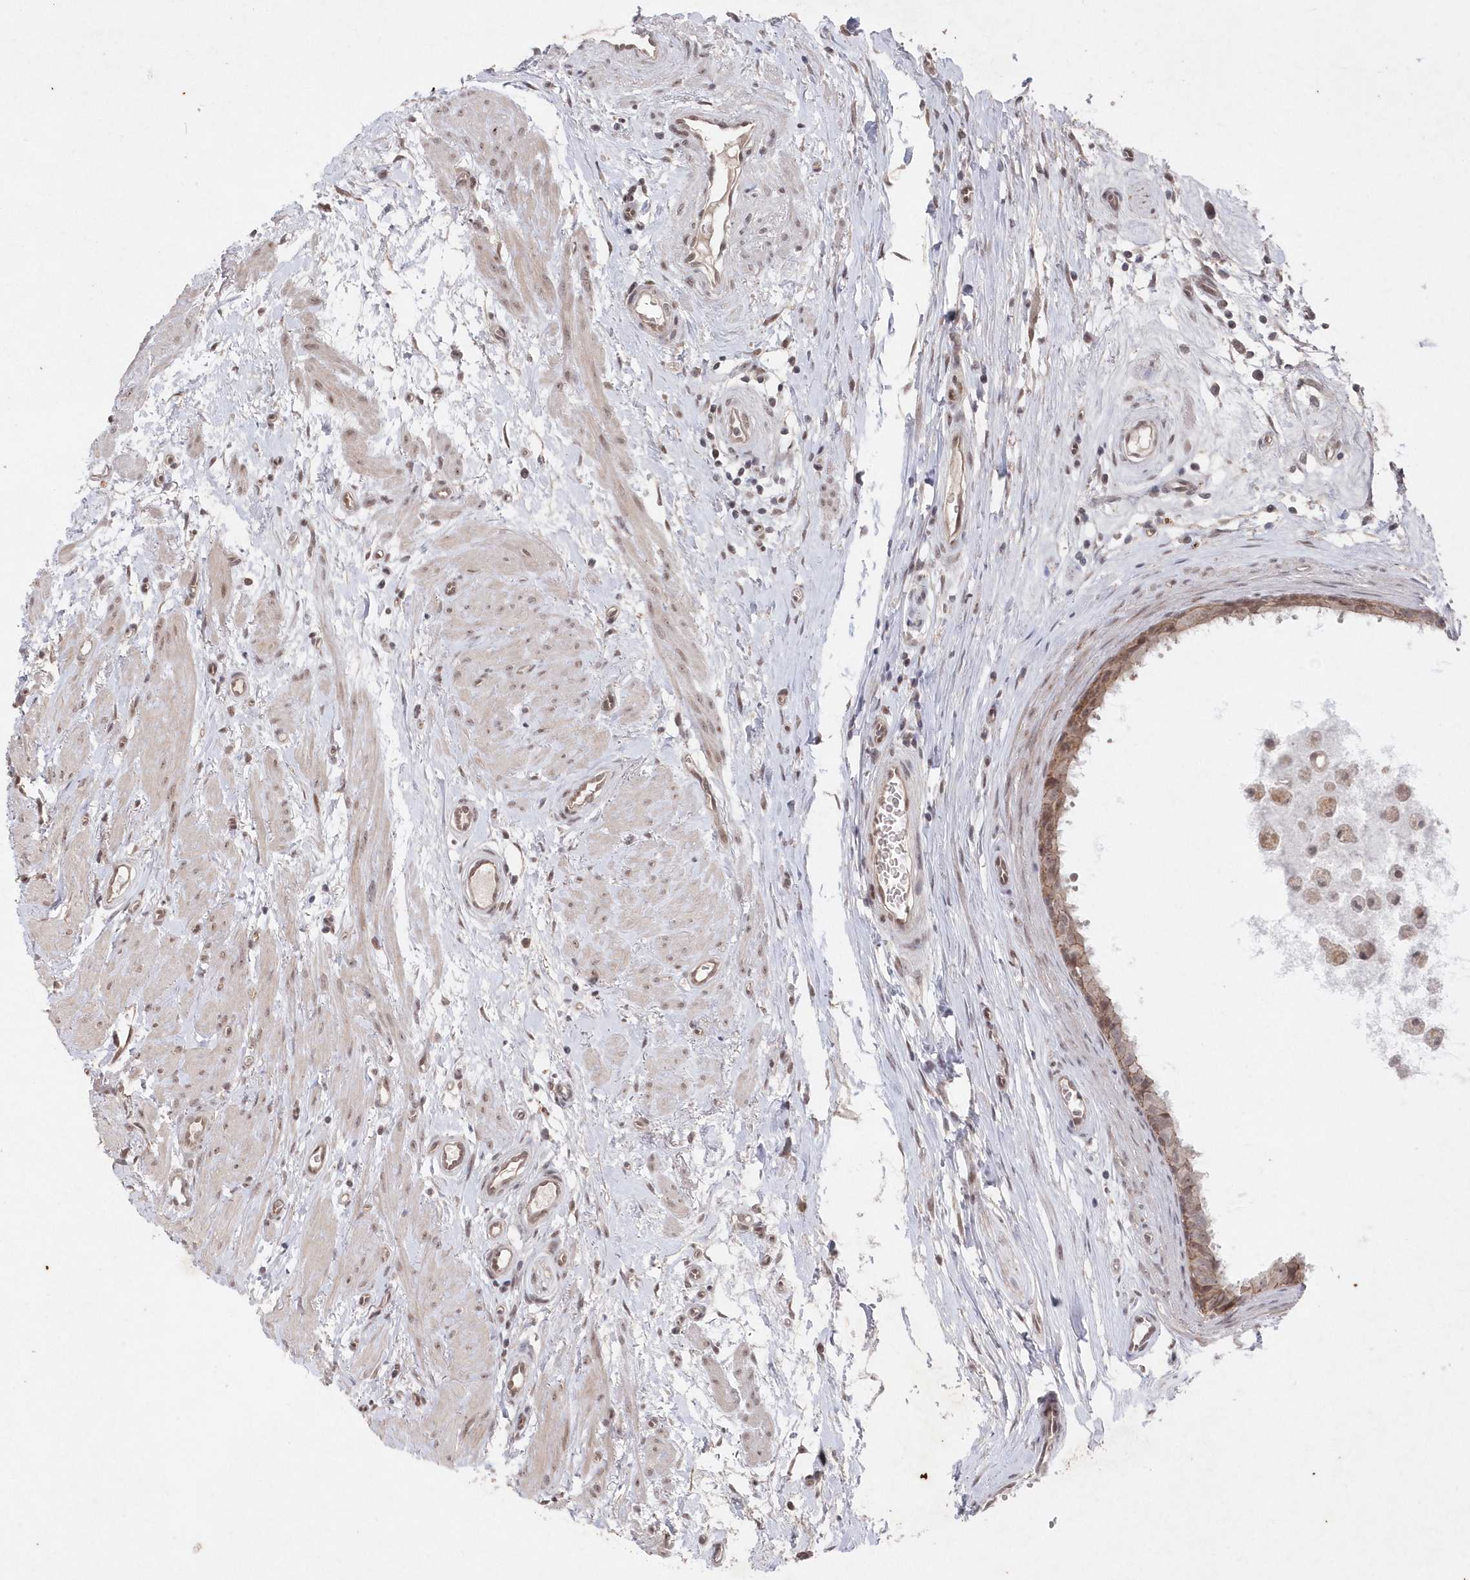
{"staining": {"intensity": "weak", "quantity": ">75%", "location": "cytoplasmic/membranous"}, "tissue": "epididymis", "cell_type": "Glandular cells", "image_type": "normal", "snomed": [{"axis": "morphology", "description": "Normal tissue, NOS"}, {"axis": "morphology", "description": "Inflammation, NOS"}, {"axis": "topography", "description": "Epididymis"}], "caption": "A photomicrograph showing weak cytoplasmic/membranous expression in approximately >75% of glandular cells in benign epididymis, as visualized by brown immunohistochemical staining.", "gene": "VSIG2", "patient": {"sex": "male", "age": 85}}